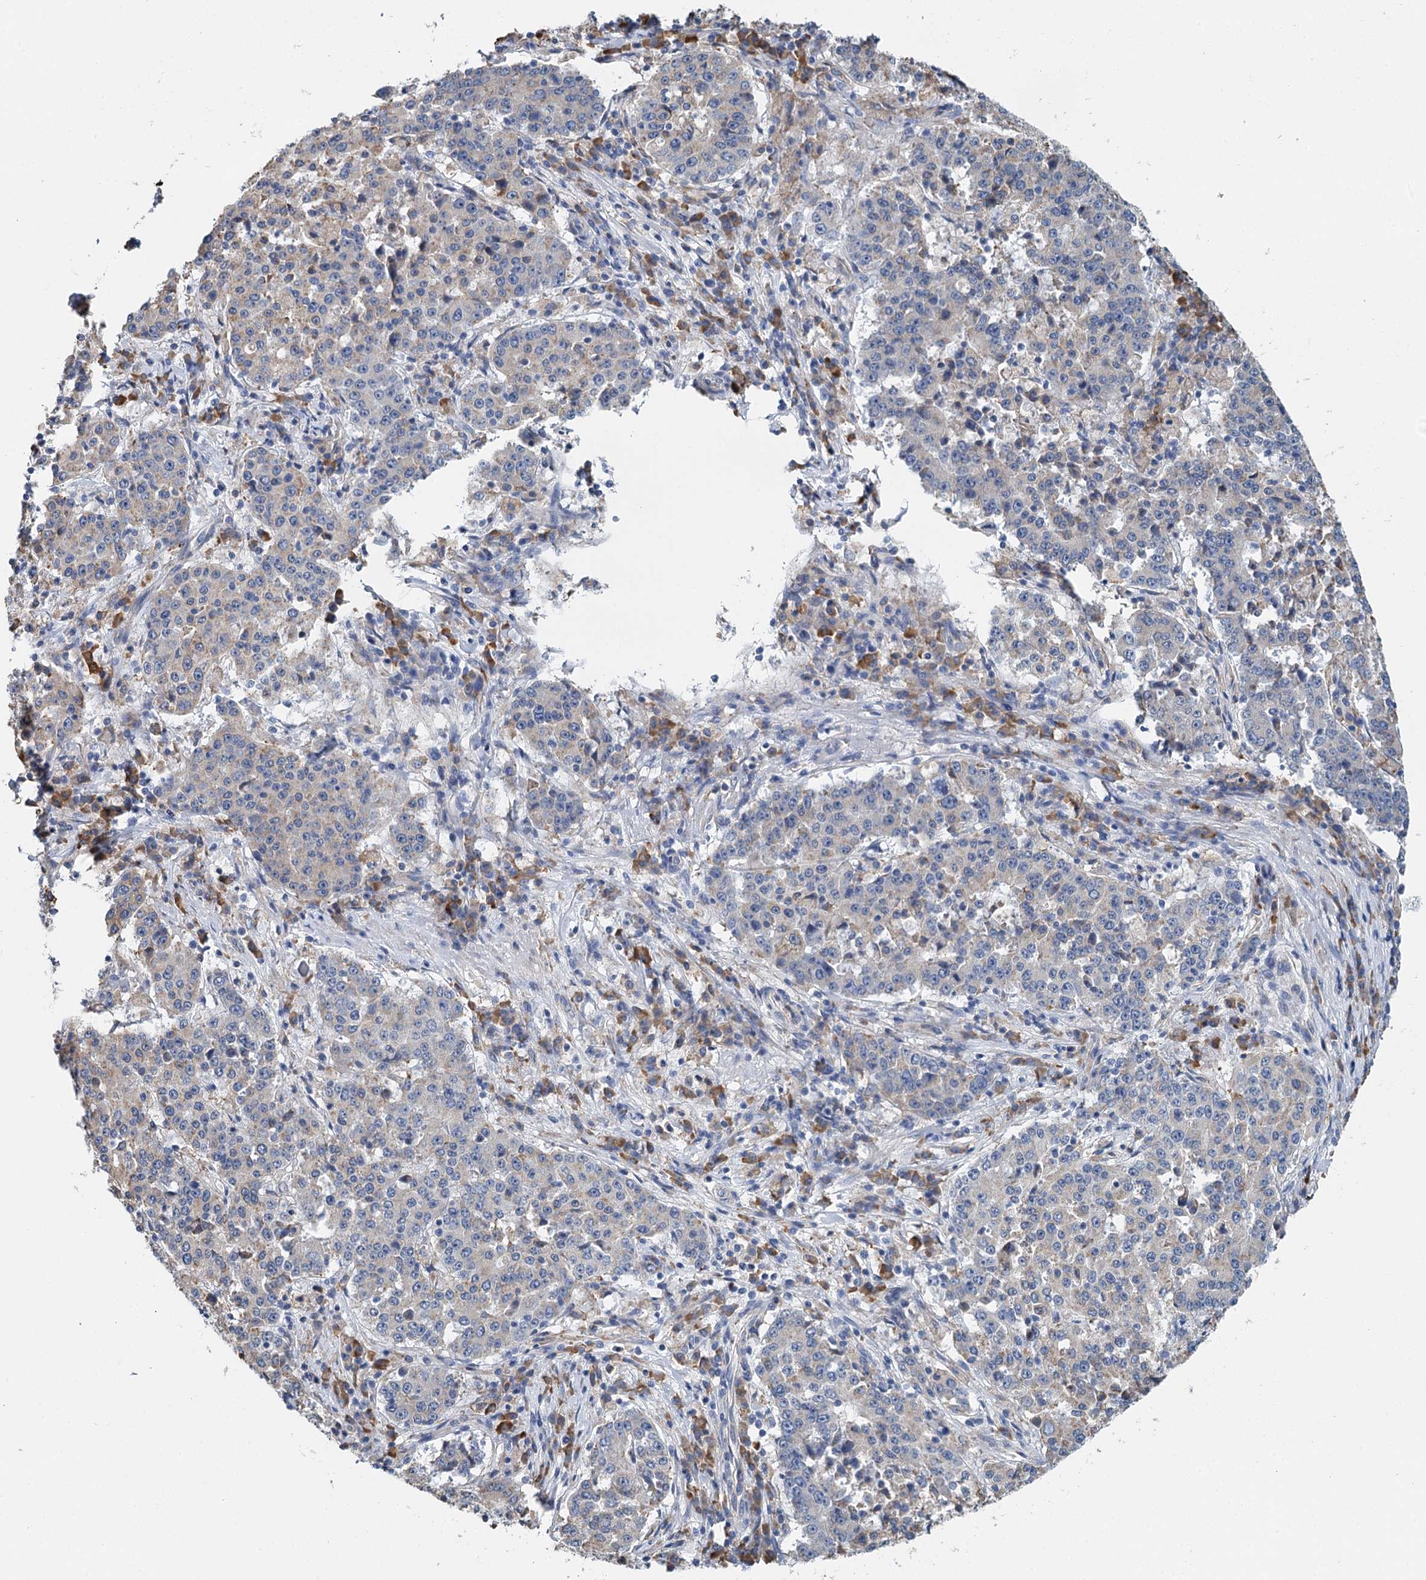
{"staining": {"intensity": "weak", "quantity": "<25%", "location": "cytoplasmic/membranous"}, "tissue": "stomach cancer", "cell_type": "Tumor cells", "image_type": "cancer", "snomed": [{"axis": "morphology", "description": "Adenocarcinoma, NOS"}, {"axis": "topography", "description": "Stomach"}], "caption": "Immunohistochemistry (IHC) of adenocarcinoma (stomach) reveals no staining in tumor cells. (DAB immunohistochemistry (IHC), high magnification).", "gene": "ANKRD16", "patient": {"sex": "male", "age": 59}}